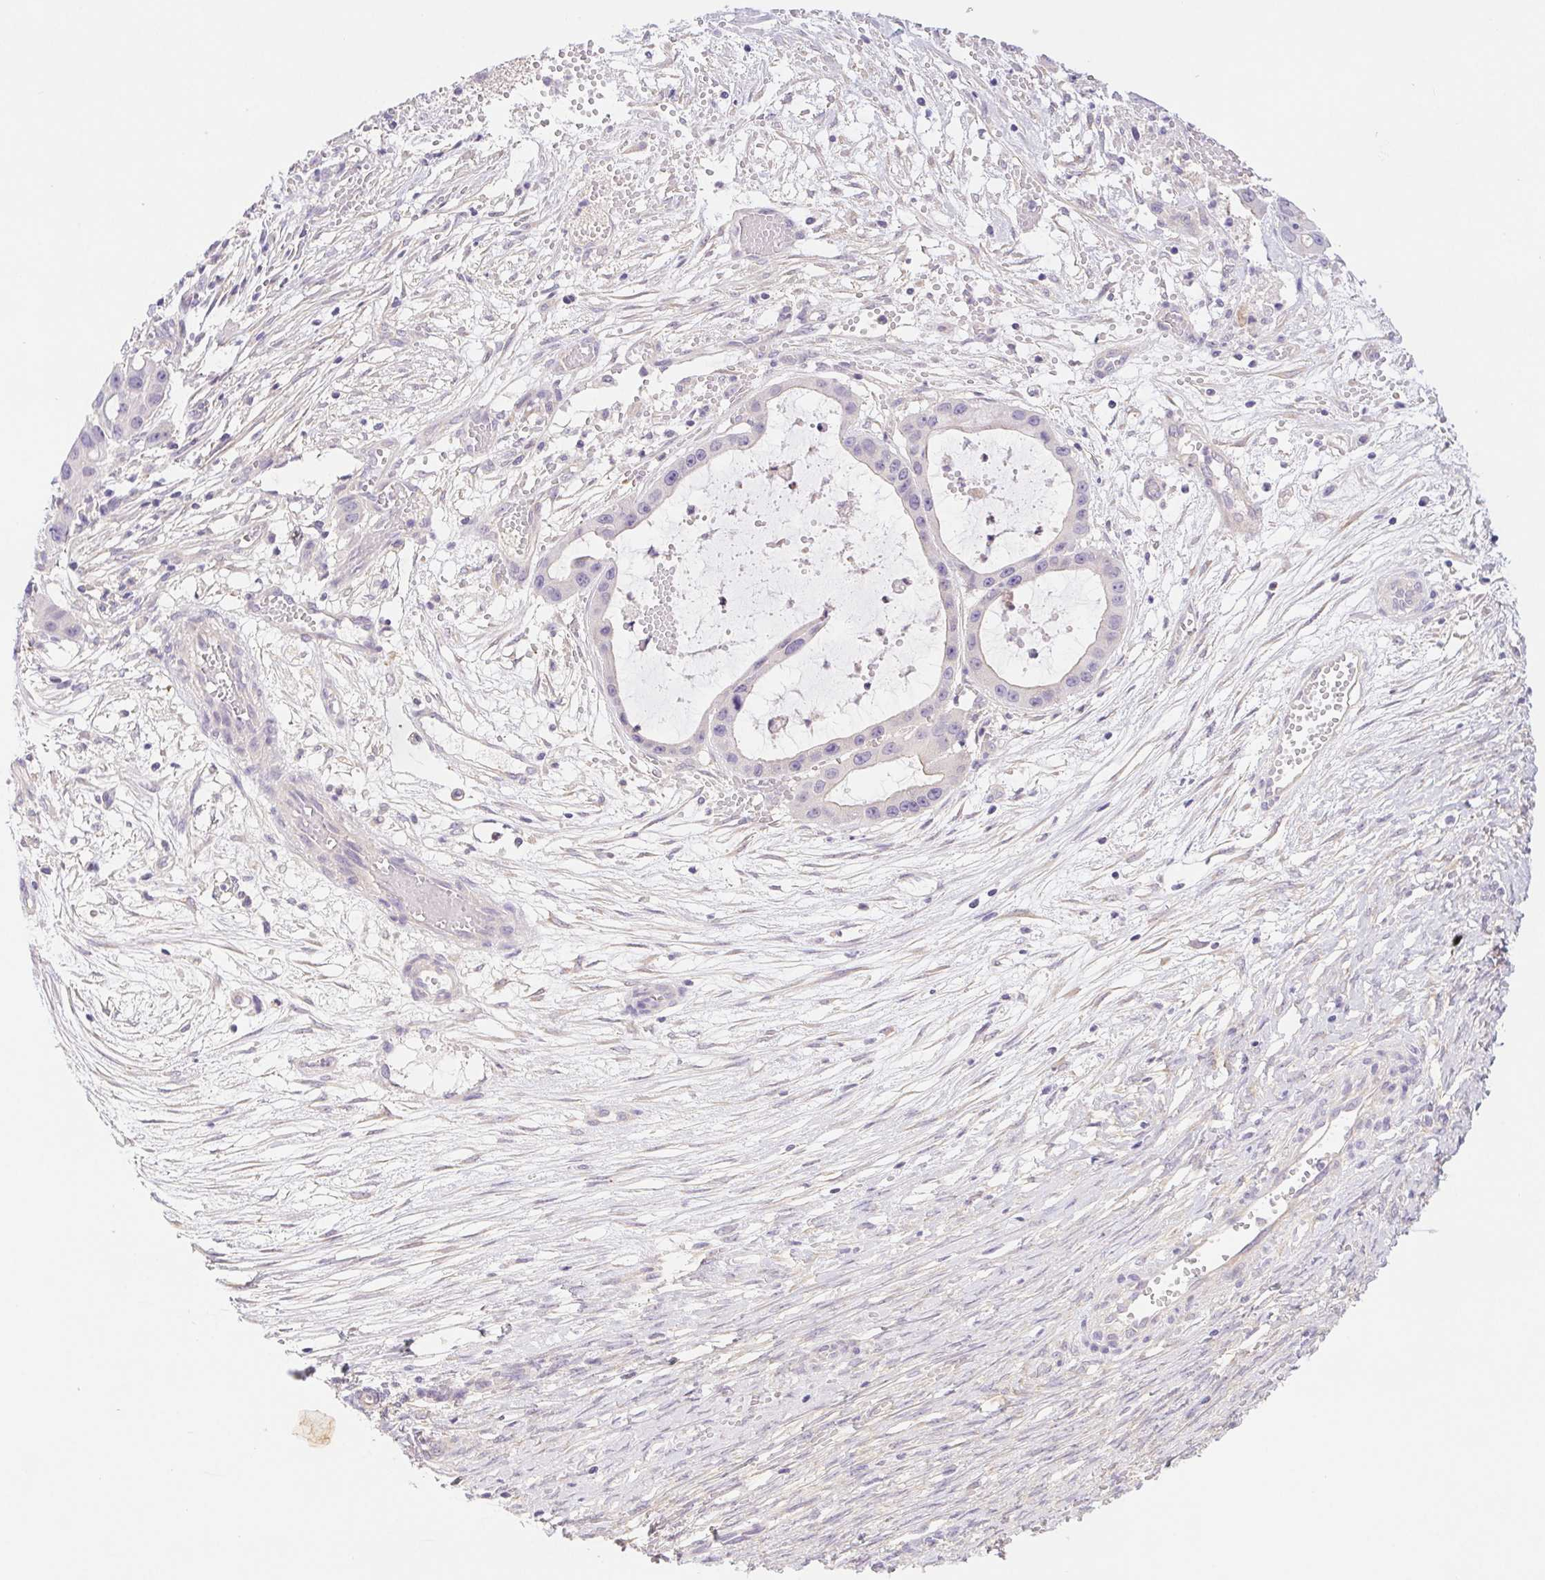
{"staining": {"intensity": "negative", "quantity": "none", "location": "none"}, "tissue": "ovarian cancer", "cell_type": "Tumor cells", "image_type": "cancer", "snomed": [{"axis": "morphology", "description": "Cystadenocarcinoma, serous, NOS"}, {"axis": "topography", "description": "Ovary"}], "caption": "This is an immunohistochemistry (IHC) histopathology image of ovarian serous cystadenocarcinoma. There is no staining in tumor cells.", "gene": "DYNC2LI1", "patient": {"sex": "female", "age": 56}}